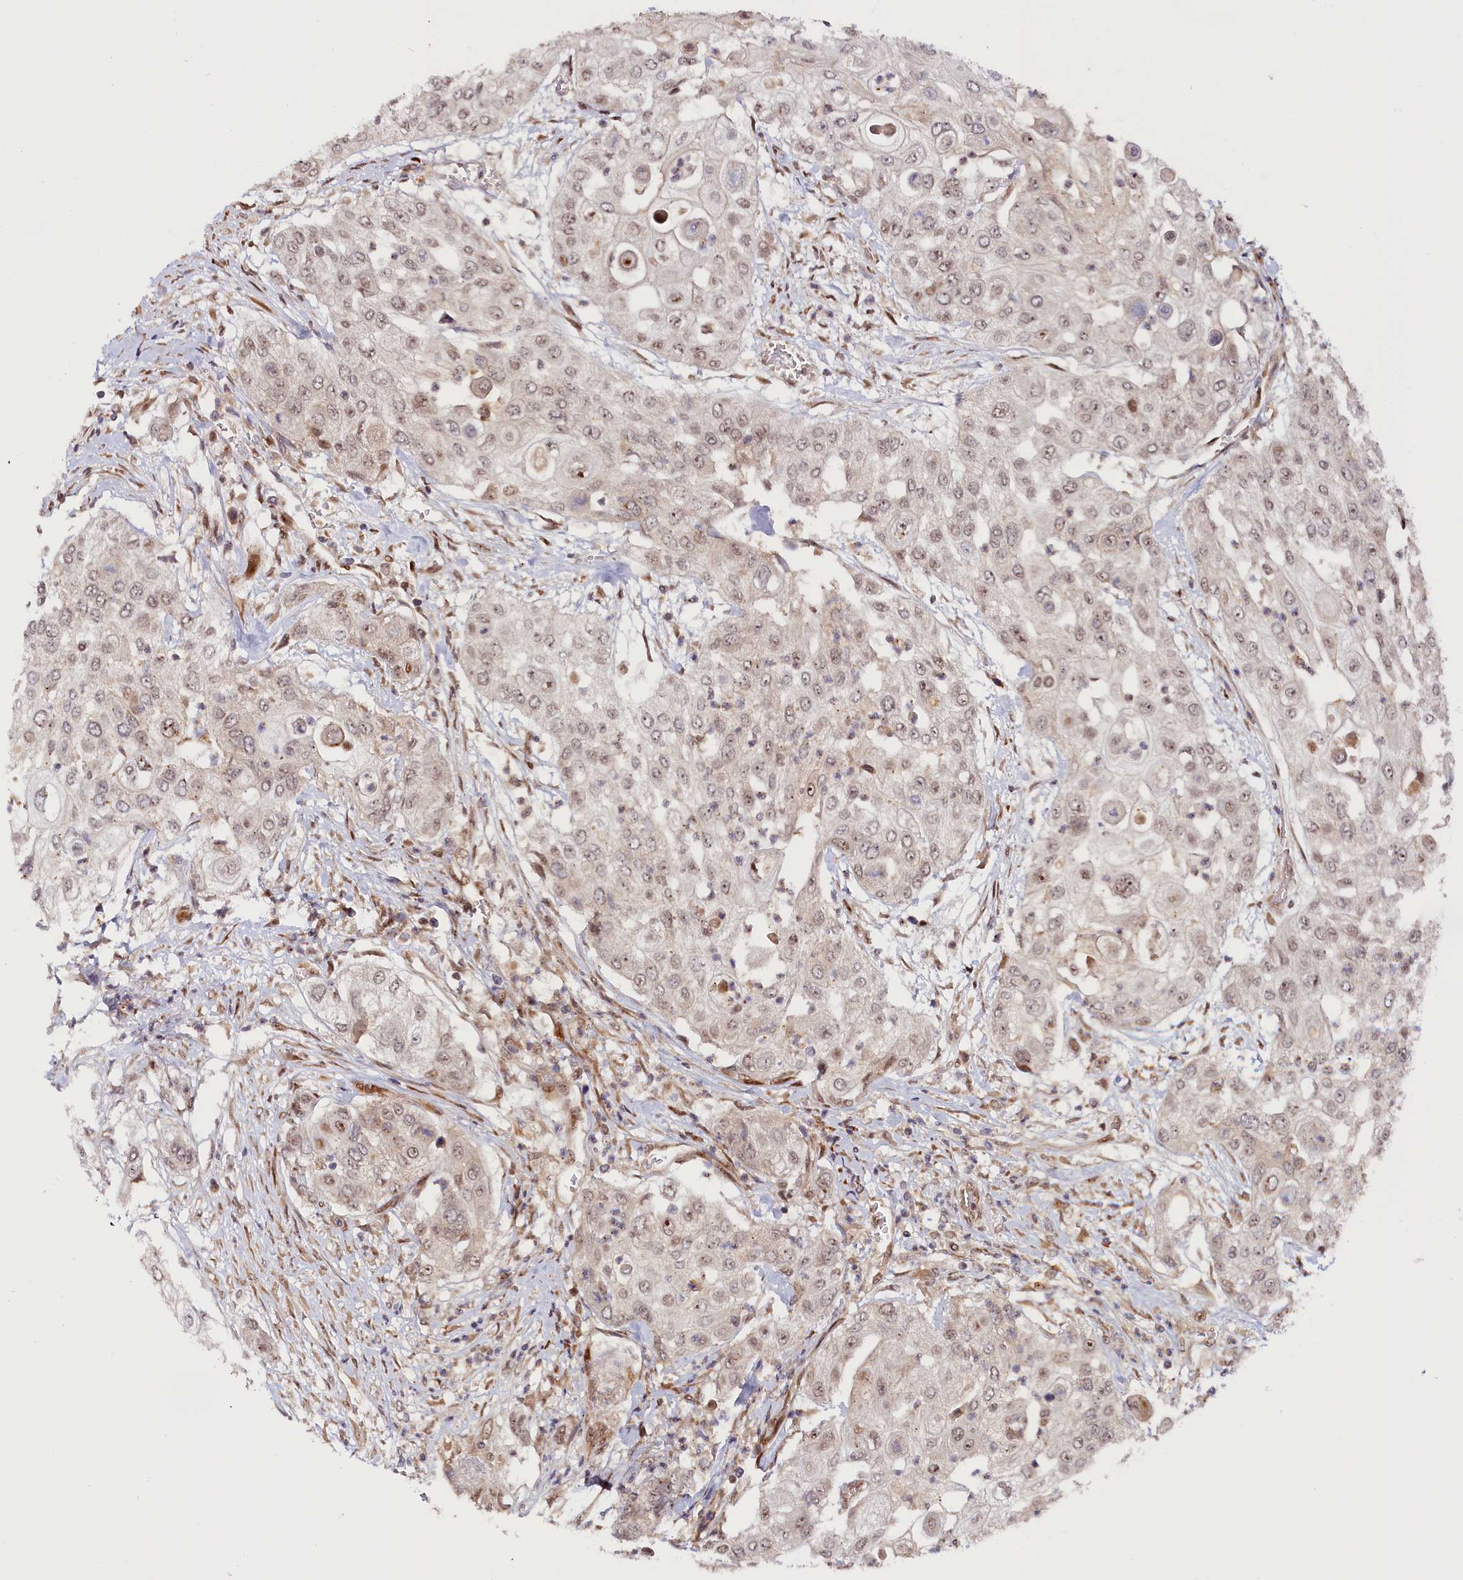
{"staining": {"intensity": "weak", "quantity": "25%-75%", "location": "nuclear"}, "tissue": "urothelial cancer", "cell_type": "Tumor cells", "image_type": "cancer", "snomed": [{"axis": "morphology", "description": "Urothelial carcinoma, High grade"}, {"axis": "topography", "description": "Urinary bladder"}], "caption": "Urothelial carcinoma (high-grade) was stained to show a protein in brown. There is low levels of weak nuclear positivity in approximately 25%-75% of tumor cells.", "gene": "ANKRD24", "patient": {"sex": "female", "age": 79}}